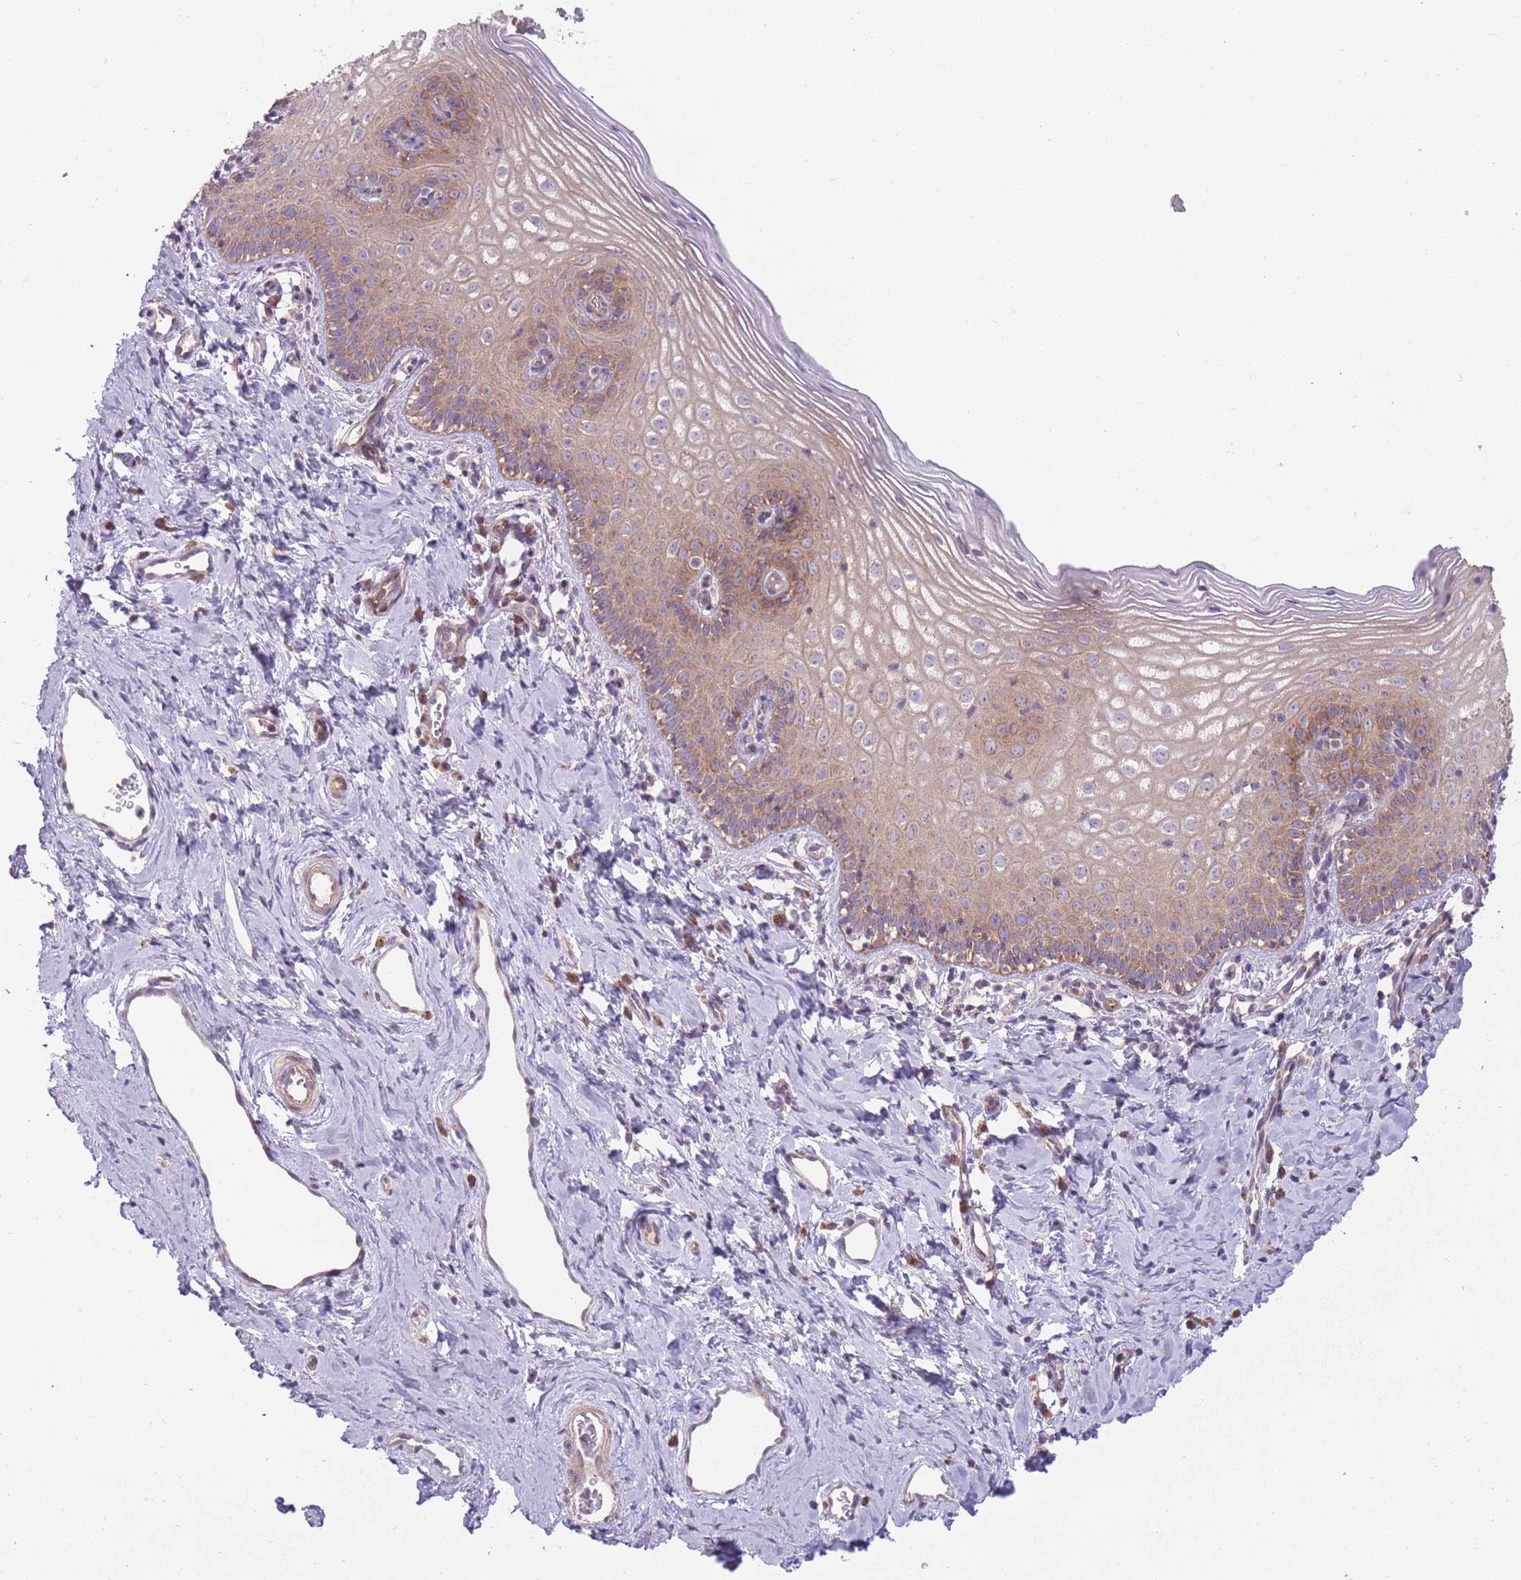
{"staining": {"intensity": "moderate", "quantity": ">75%", "location": "cytoplasmic/membranous"}, "tissue": "cervix", "cell_type": "Glandular cells", "image_type": "normal", "snomed": [{"axis": "morphology", "description": "Normal tissue, NOS"}, {"axis": "topography", "description": "Cervix"}], "caption": "A micrograph of human cervix stained for a protein exhibits moderate cytoplasmic/membranous brown staining in glandular cells. (brown staining indicates protein expression, while blue staining denotes nuclei).", "gene": "ENSG00000255639", "patient": {"sex": "female", "age": 44}}